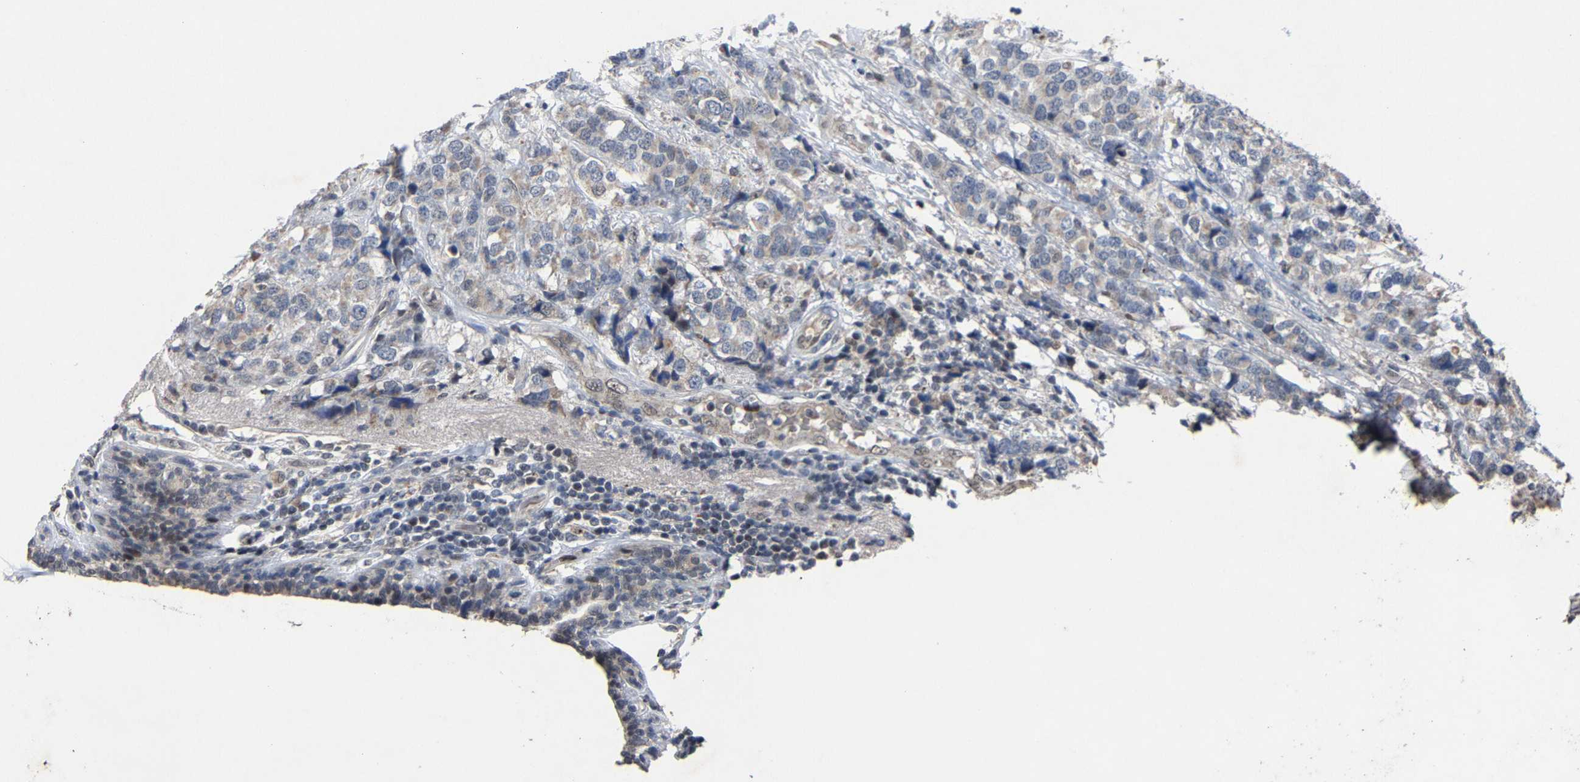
{"staining": {"intensity": "negative", "quantity": "none", "location": "none"}, "tissue": "breast cancer", "cell_type": "Tumor cells", "image_type": "cancer", "snomed": [{"axis": "morphology", "description": "Lobular carcinoma"}, {"axis": "topography", "description": "Breast"}], "caption": "The photomicrograph reveals no significant staining in tumor cells of lobular carcinoma (breast).", "gene": "LSM8", "patient": {"sex": "female", "age": 59}}